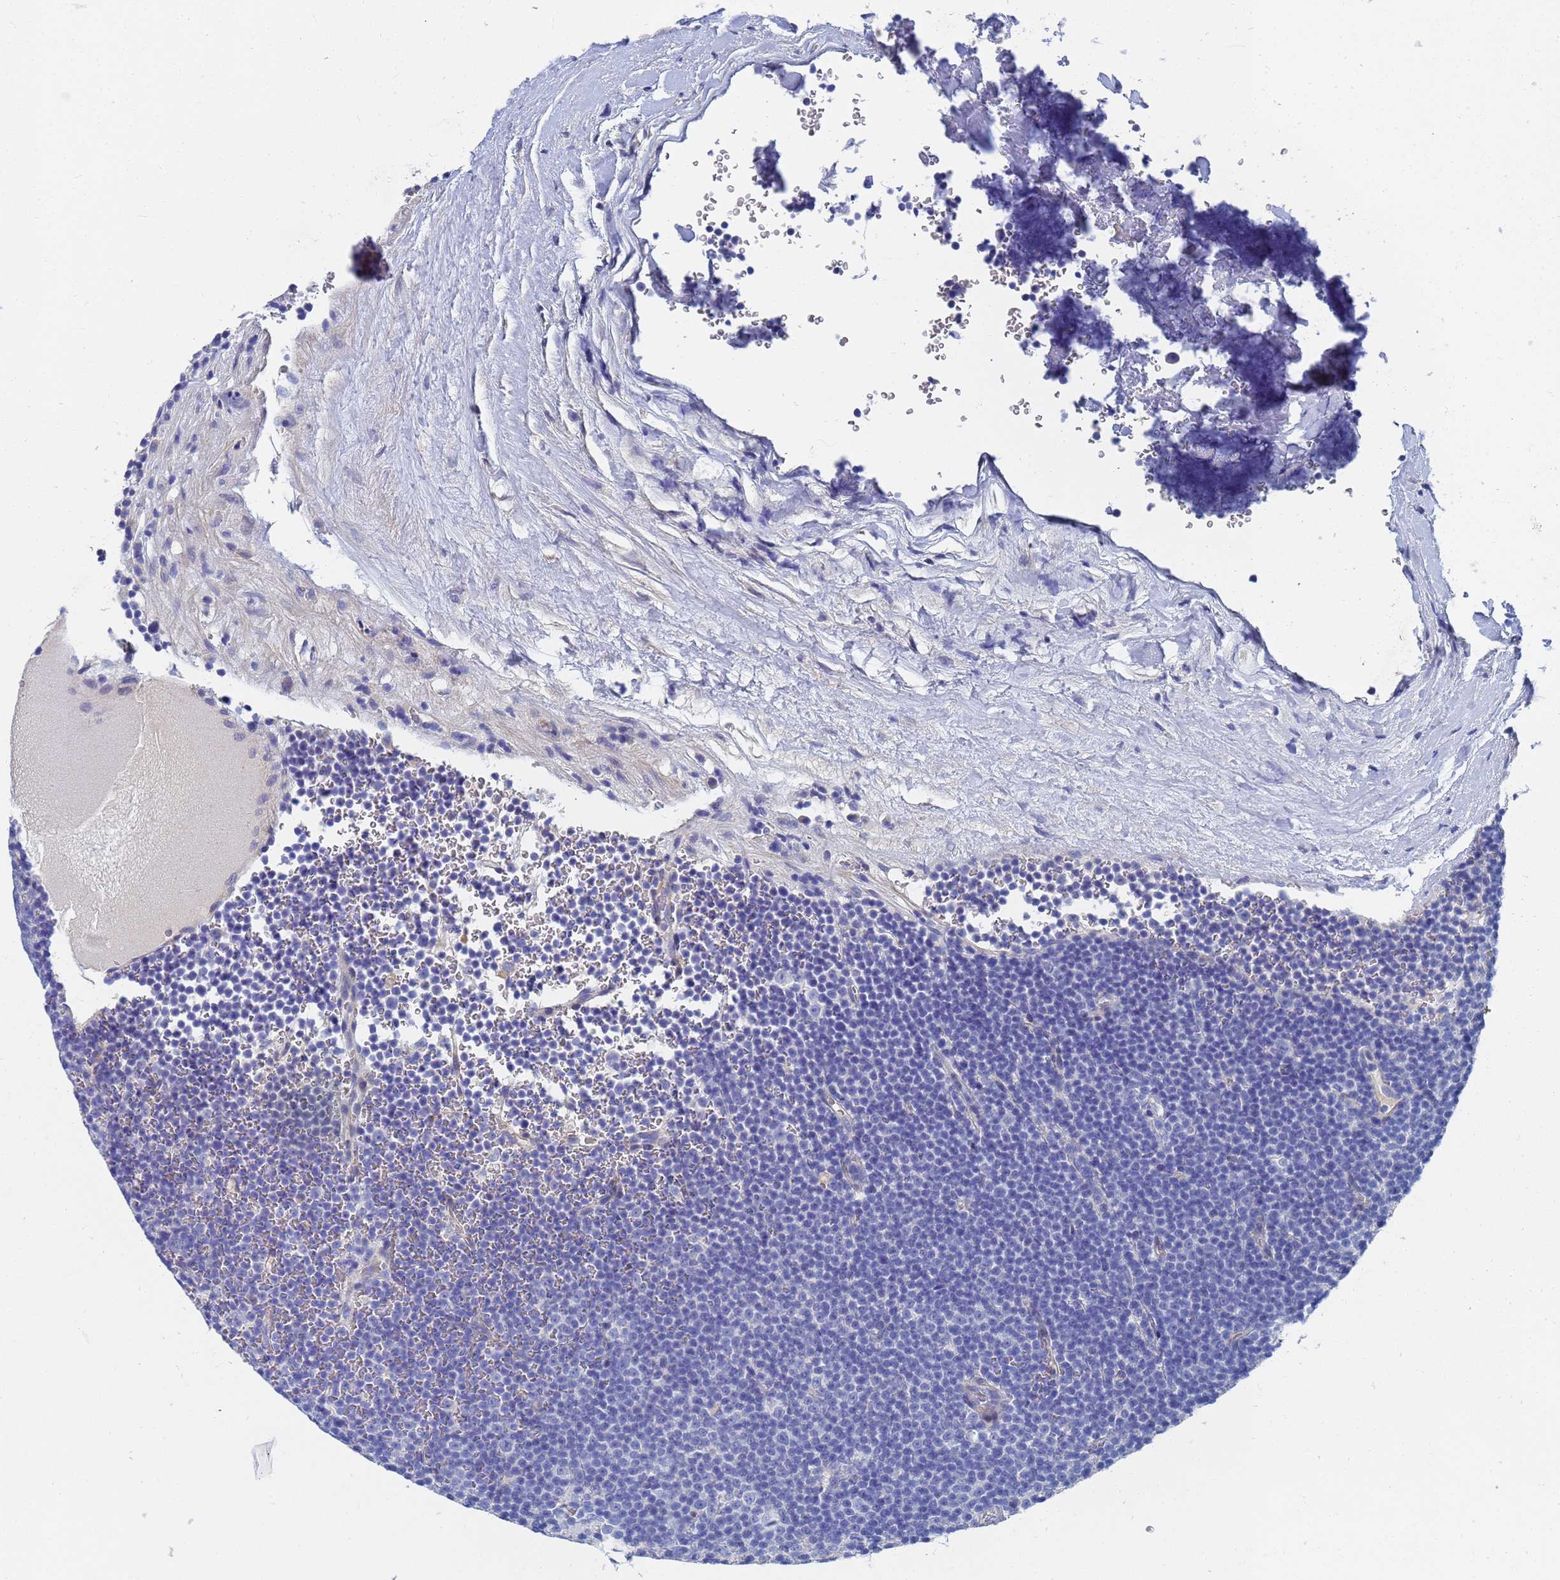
{"staining": {"intensity": "negative", "quantity": "none", "location": "none"}, "tissue": "lymphoma", "cell_type": "Tumor cells", "image_type": "cancer", "snomed": [{"axis": "morphology", "description": "Malignant lymphoma, non-Hodgkin's type, Low grade"}, {"axis": "topography", "description": "Lymph node"}], "caption": "The immunohistochemistry (IHC) image has no significant staining in tumor cells of low-grade malignant lymphoma, non-Hodgkin's type tissue.", "gene": "LBX2", "patient": {"sex": "female", "age": 67}}